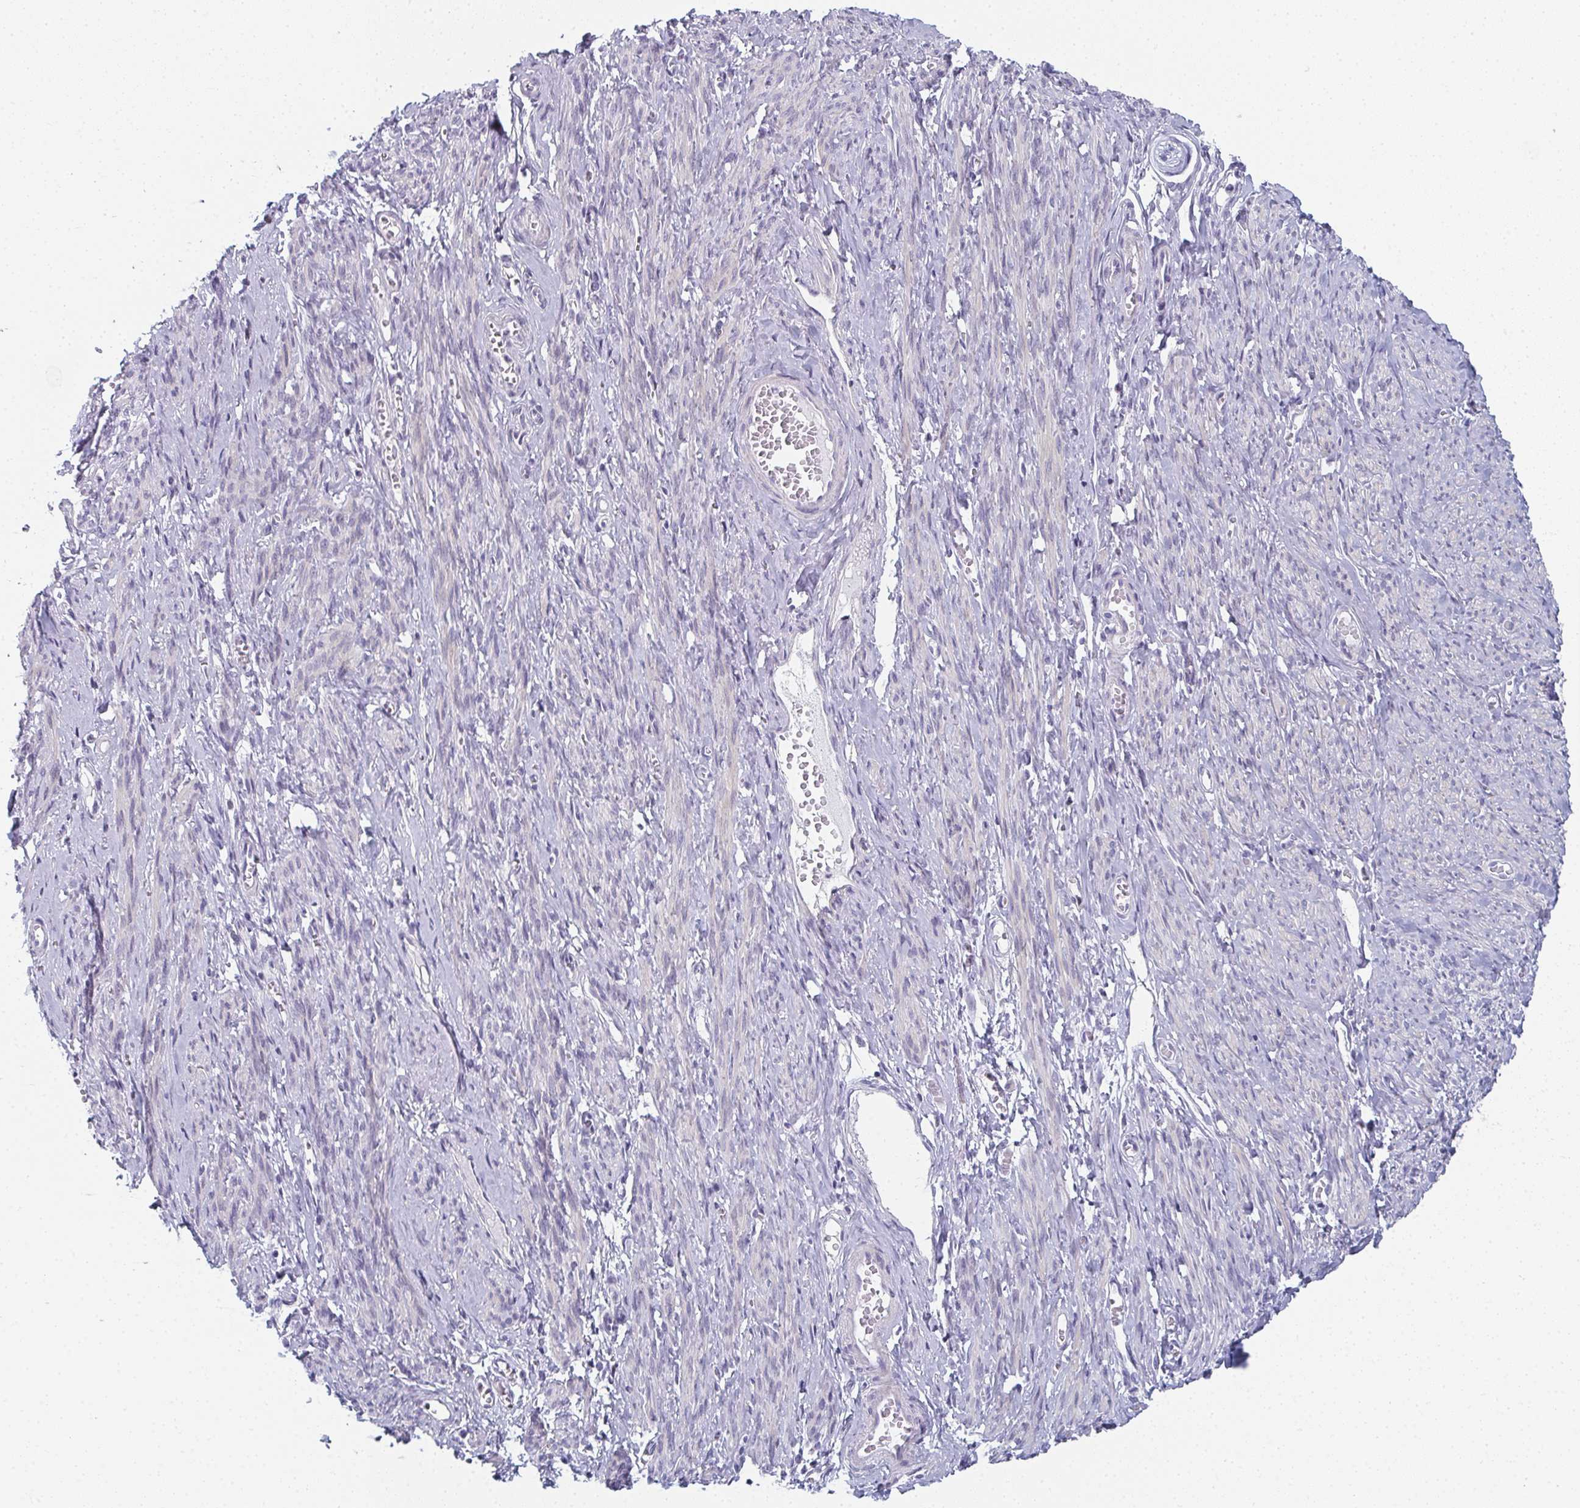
{"staining": {"intensity": "weak", "quantity": "<25%", "location": "cytoplasmic/membranous"}, "tissue": "smooth muscle", "cell_type": "Smooth muscle cells", "image_type": "normal", "snomed": [{"axis": "morphology", "description": "Normal tissue, NOS"}, {"axis": "topography", "description": "Smooth muscle"}], "caption": "A photomicrograph of smooth muscle stained for a protein demonstrates no brown staining in smooth muscle cells. (Stains: DAB (3,3'-diaminobenzidine) IHC with hematoxylin counter stain, Microscopy: brightfield microscopy at high magnification).", "gene": "PYCR3", "patient": {"sex": "female", "age": 65}}